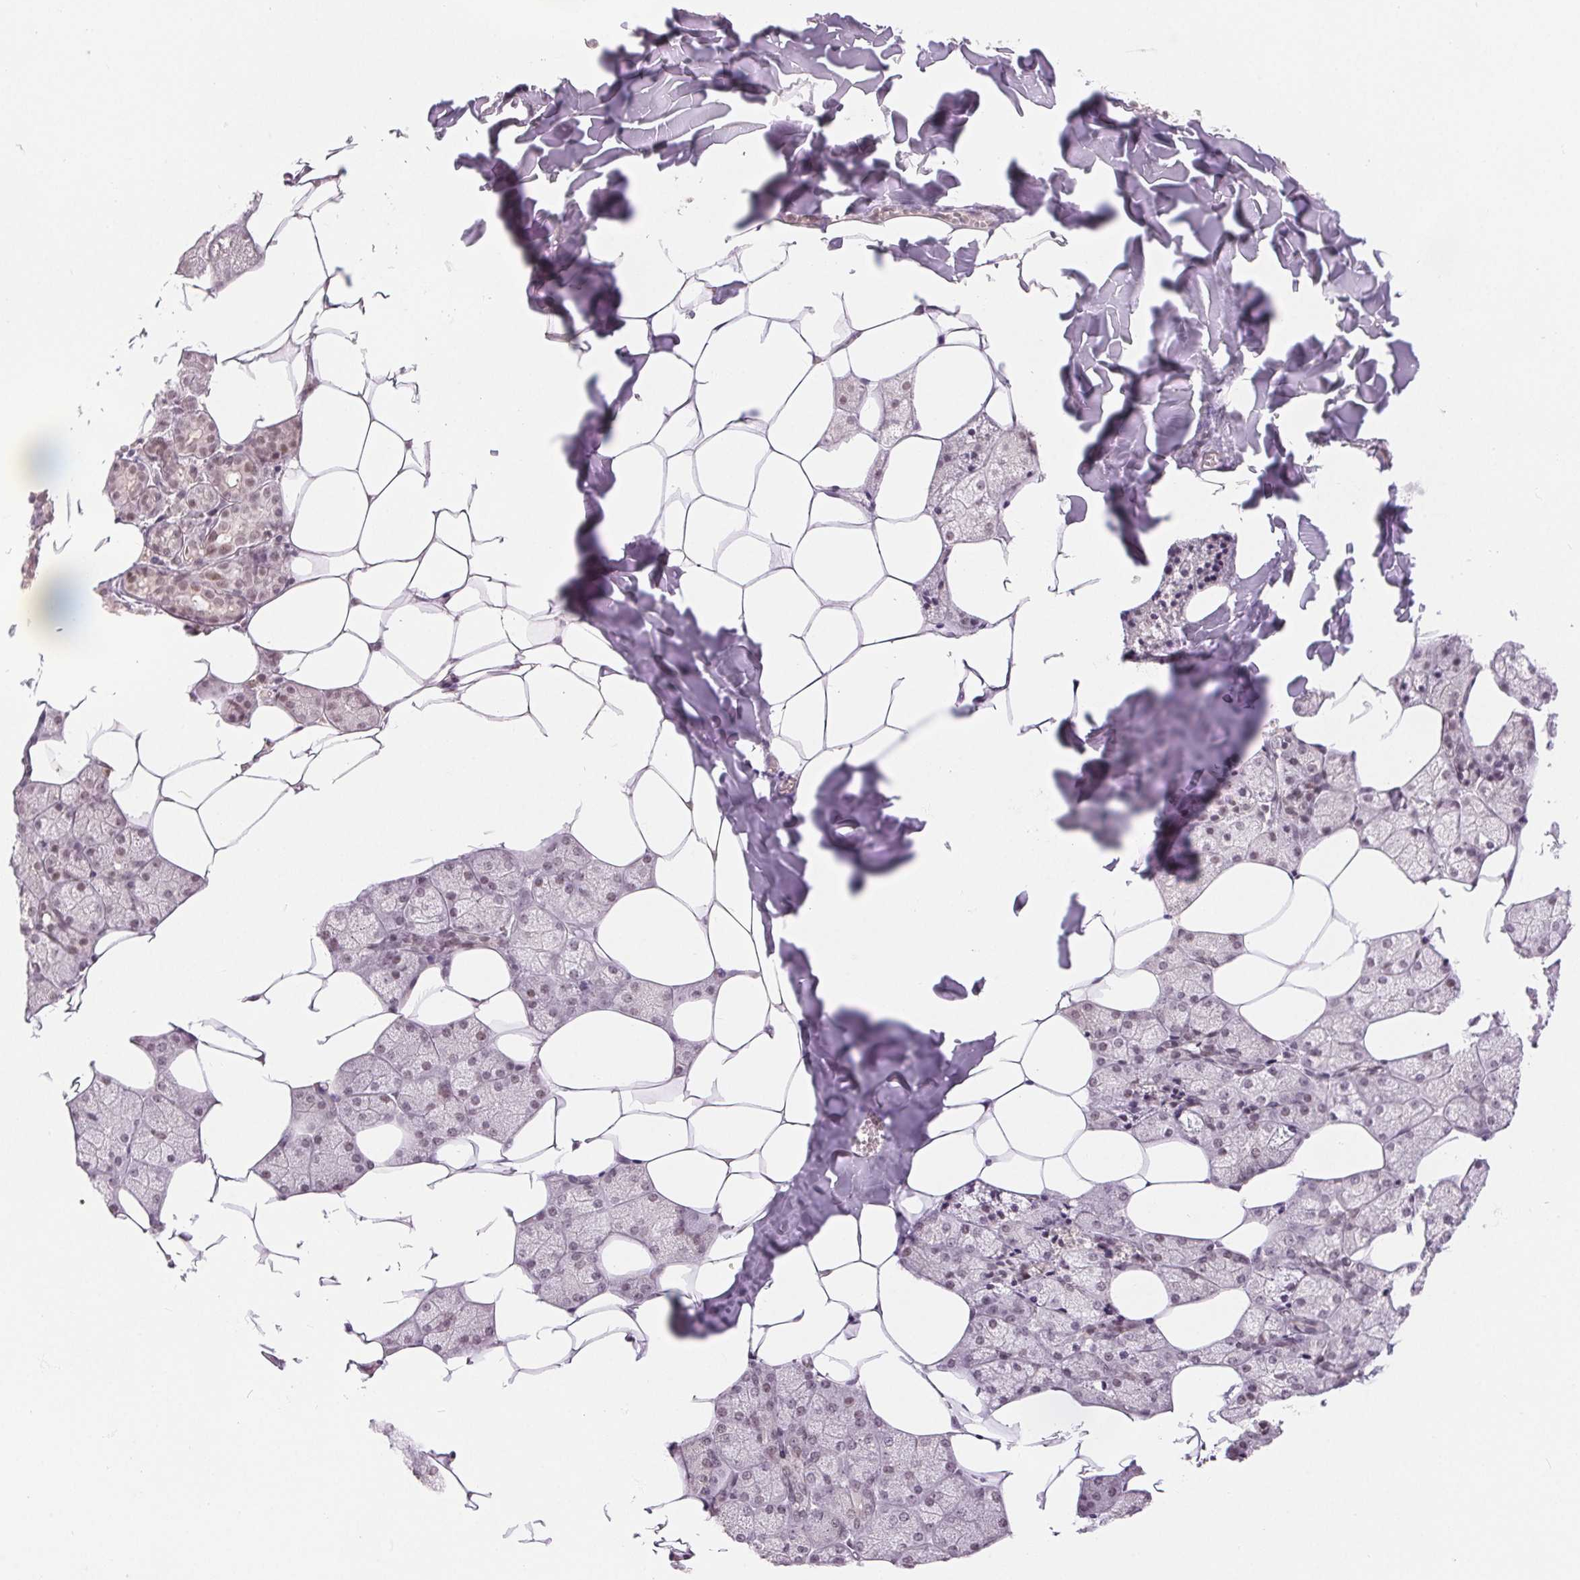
{"staining": {"intensity": "weak", "quantity": "25%-75%", "location": "nuclear"}, "tissue": "salivary gland", "cell_type": "Glandular cells", "image_type": "normal", "snomed": [{"axis": "morphology", "description": "Normal tissue, NOS"}, {"axis": "topography", "description": "Salivary gland"}], "caption": "Brown immunohistochemical staining in normal salivary gland displays weak nuclear expression in approximately 25%-75% of glandular cells.", "gene": "DEK", "patient": {"sex": "female", "age": 43}}